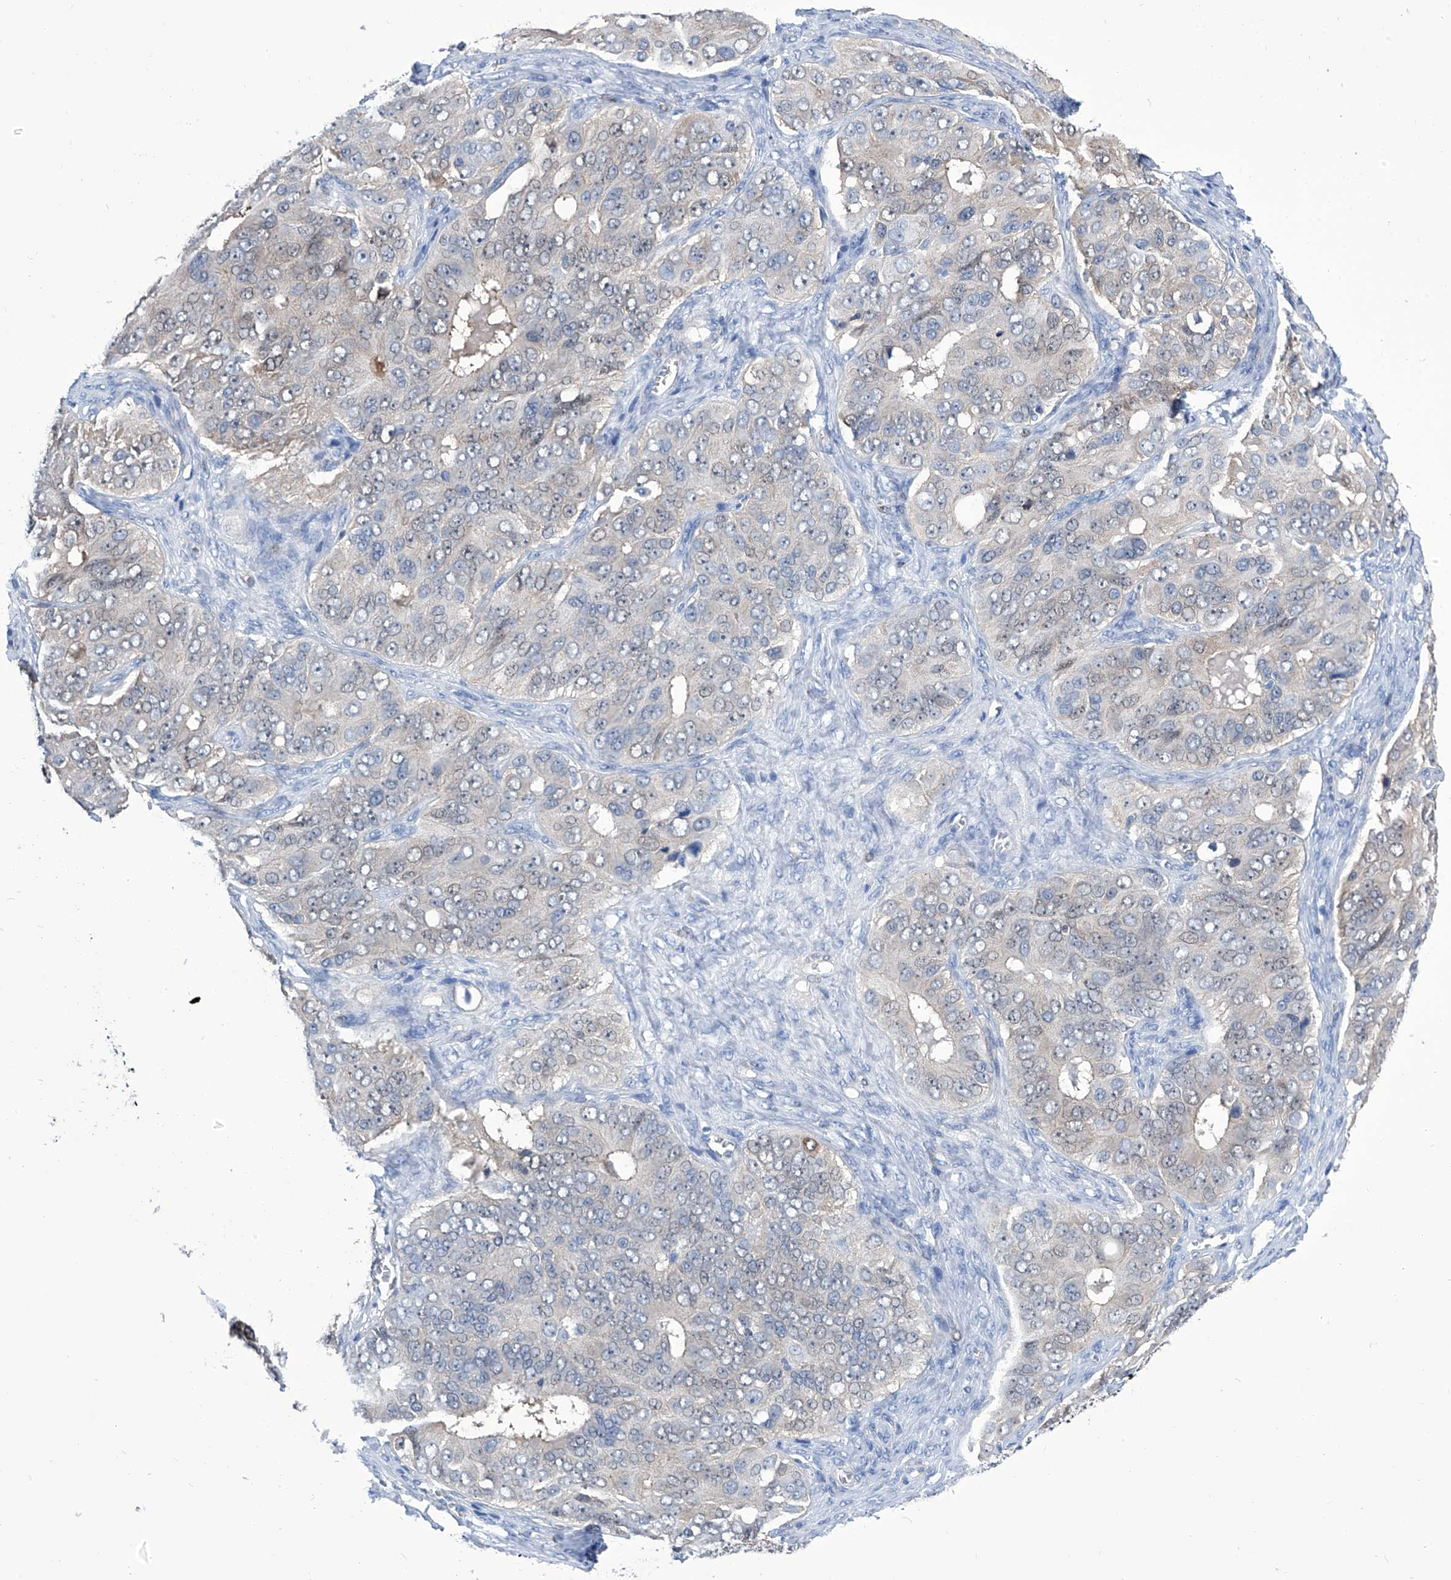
{"staining": {"intensity": "negative", "quantity": "none", "location": "none"}, "tissue": "ovarian cancer", "cell_type": "Tumor cells", "image_type": "cancer", "snomed": [{"axis": "morphology", "description": "Carcinoma, endometroid"}, {"axis": "topography", "description": "Ovary"}], "caption": "Tumor cells show no significant staining in endometroid carcinoma (ovarian).", "gene": "IMPA2", "patient": {"sex": "female", "age": 51}}